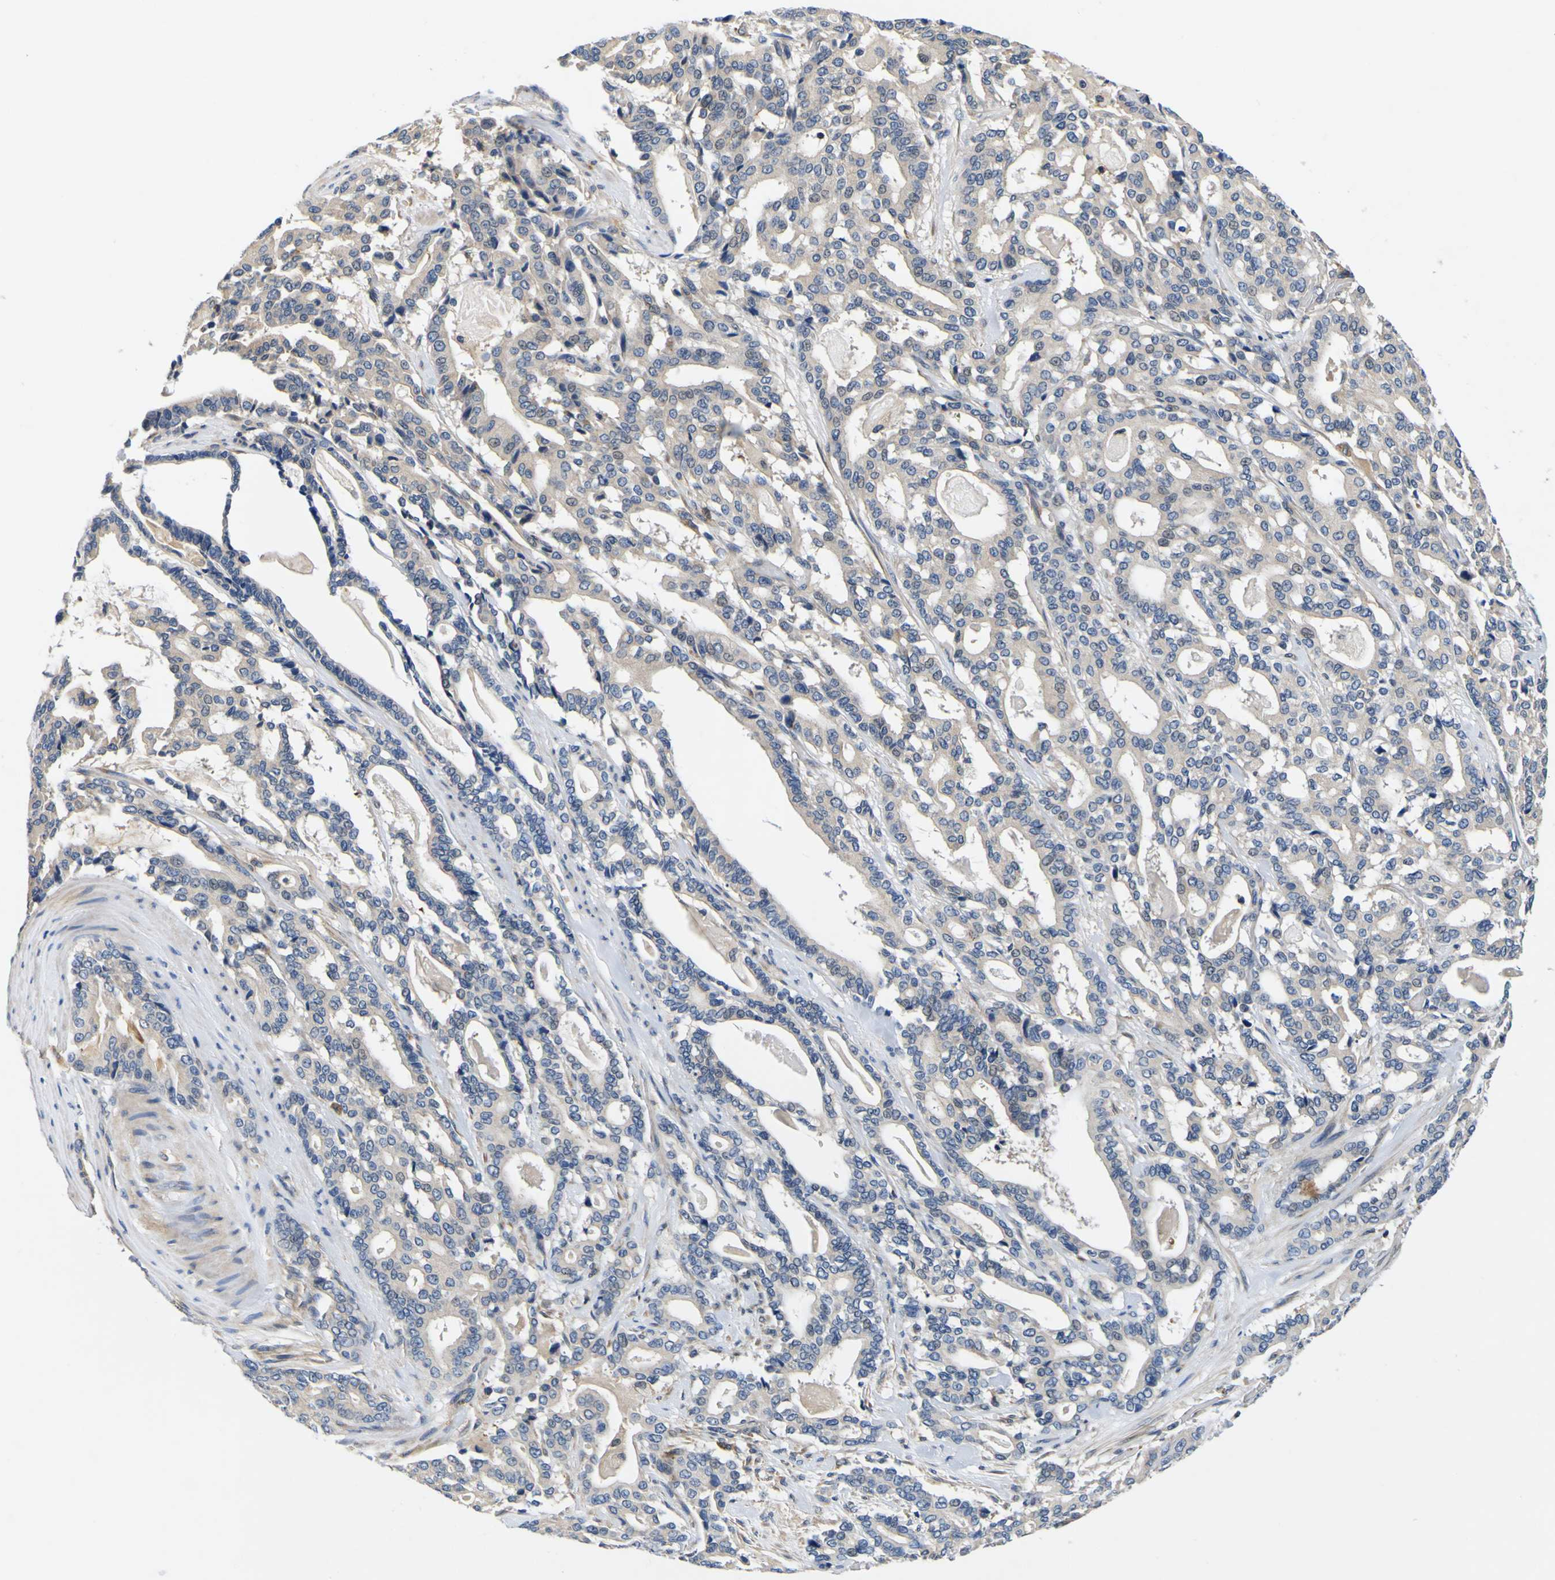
{"staining": {"intensity": "weak", "quantity": ">75%", "location": "cytoplasmic/membranous"}, "tissue": "pancreatic cancer", "cell_type": "Tumor cells", "image_type": "cancer", "snomed": [{"axis": "morphology", "description": "Adenocarcinoma, NOS"}, {"axis": "topography", "description": "Pancreas"}], "caption": "Approximately >75% of tumor cells in pancreatic cancer exhibit weak cytoplasmic/membranous protein staining as visualized by brown immunohistochemical staining.", "gene": "TNIK", "patient": {"sex": "male", "age": 63}}